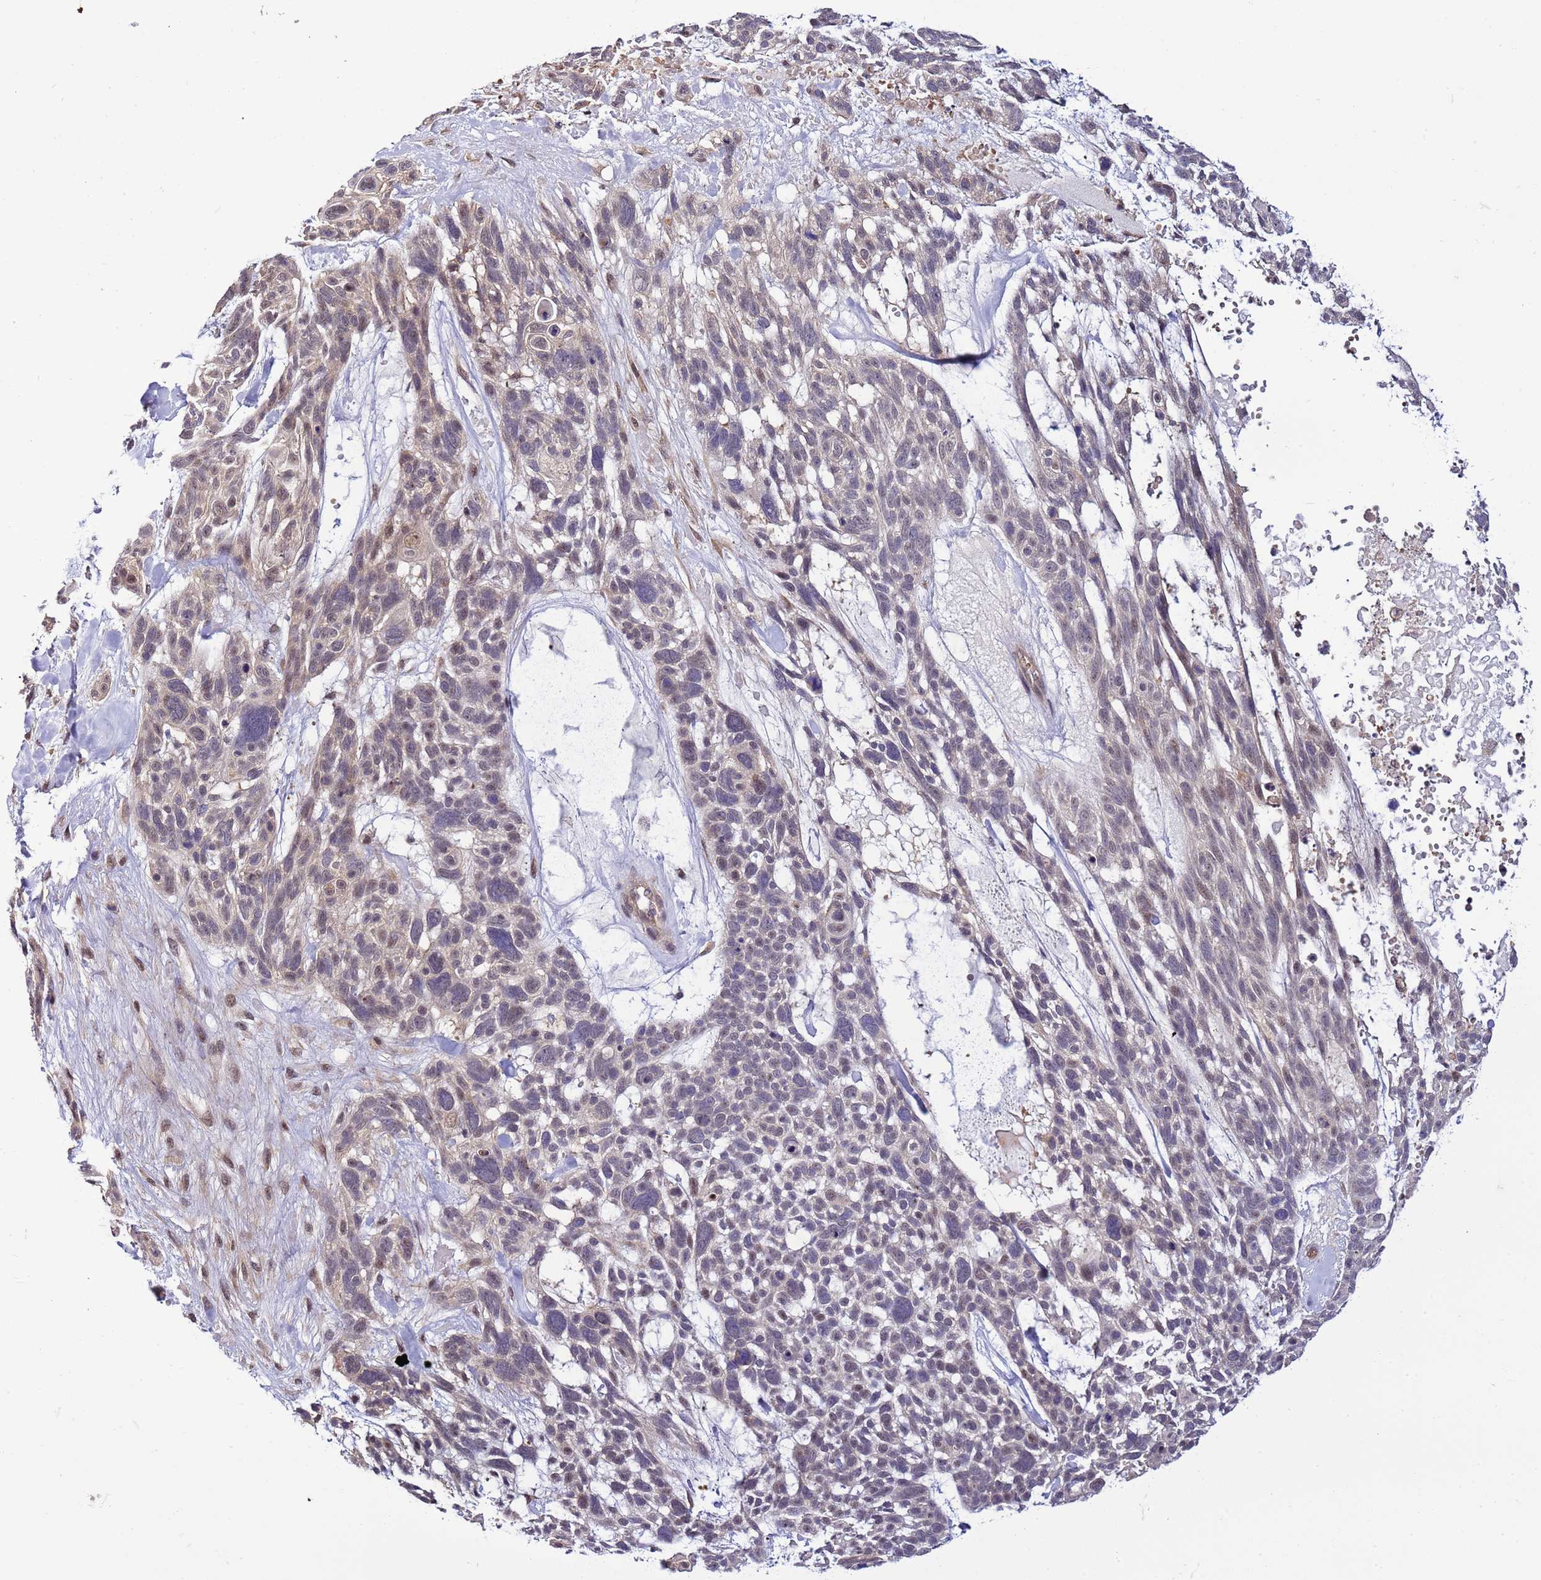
{"staining": {"intensity": "weak", "quantity": "<25%", "location": "nuclear"}, "tissue": "skin cancer", "cell_type": "Tumor cells", "image_type": "cancer", "snomed": [{"axis": "morphology", "description": "Basal cell carcinoma"}, {"axis": "topography", "description": "Skin"}], "caption": "Protein analysis of basal cell carcinoma (skin) exhibits no significant positivity in tumor cells. (Stains: DAB (3,3'-diaminobenzidine) immunohistochemistry with hematoxylin counter stain, Microscopy: brightfield microscopy at high magnification).", "gene": "GEN1", "patient": {"sex": "male", "age": 88}}